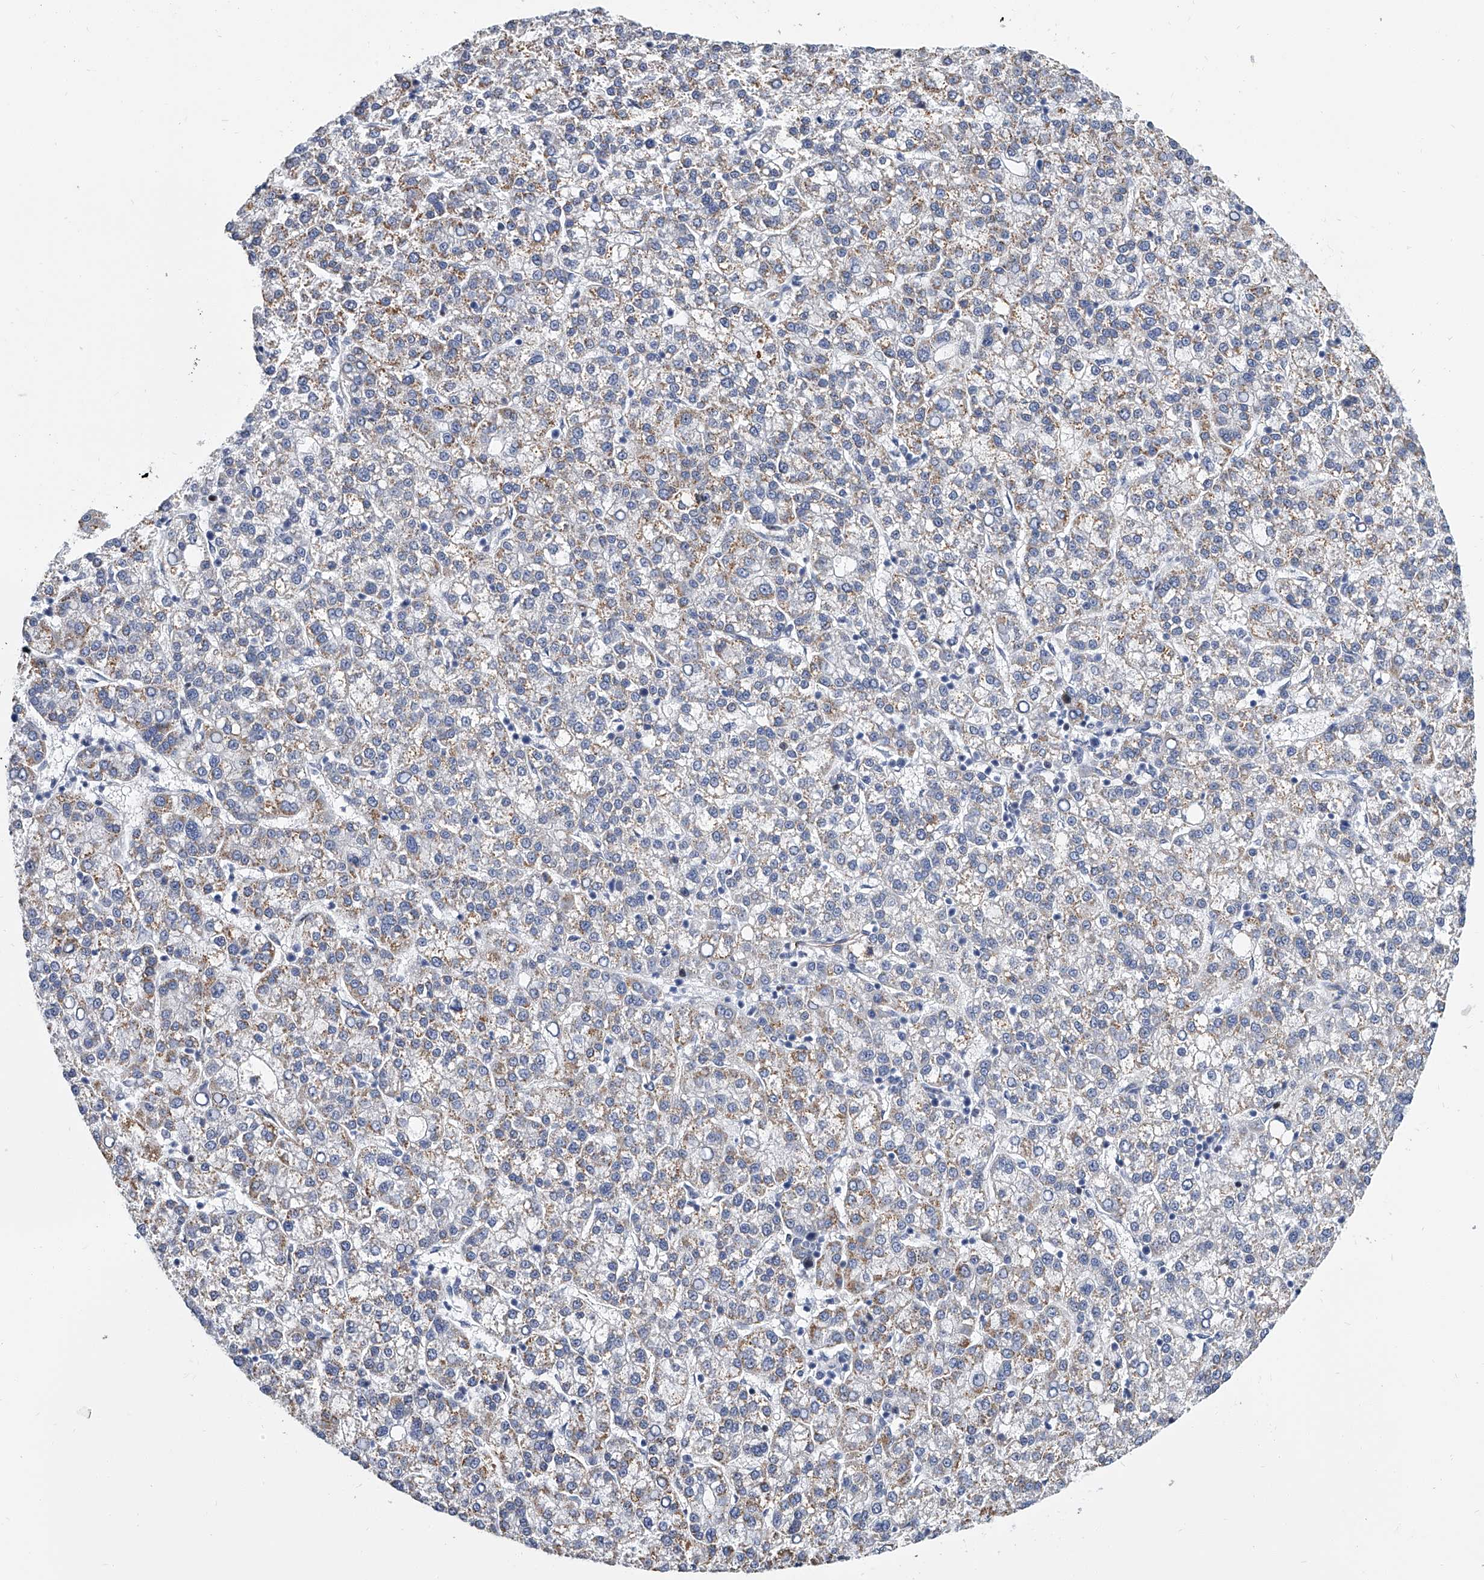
{"staining": {"intensity": "weak", "quantity": ">75%", "location": "cytoplasmic/membranous"}, "tissue": "liver cancer", "cell_type": "Tumor cells", "image_type": "cancer", "snomed": [{"axis": "morphology", "description": "Carcinoma, Hepatocellular, NOS"}, {"axis": "topography", "description": "Liver"}], "caption": "Liver hepatocellular carcinoma was stained to show a protein in brown. There is low levels of weak cytoplasmic/membranous positivity in approximately >75% of tumor cells.", "gene": "KIRREL1", "patient": {"sex": "female", "age": 58}}